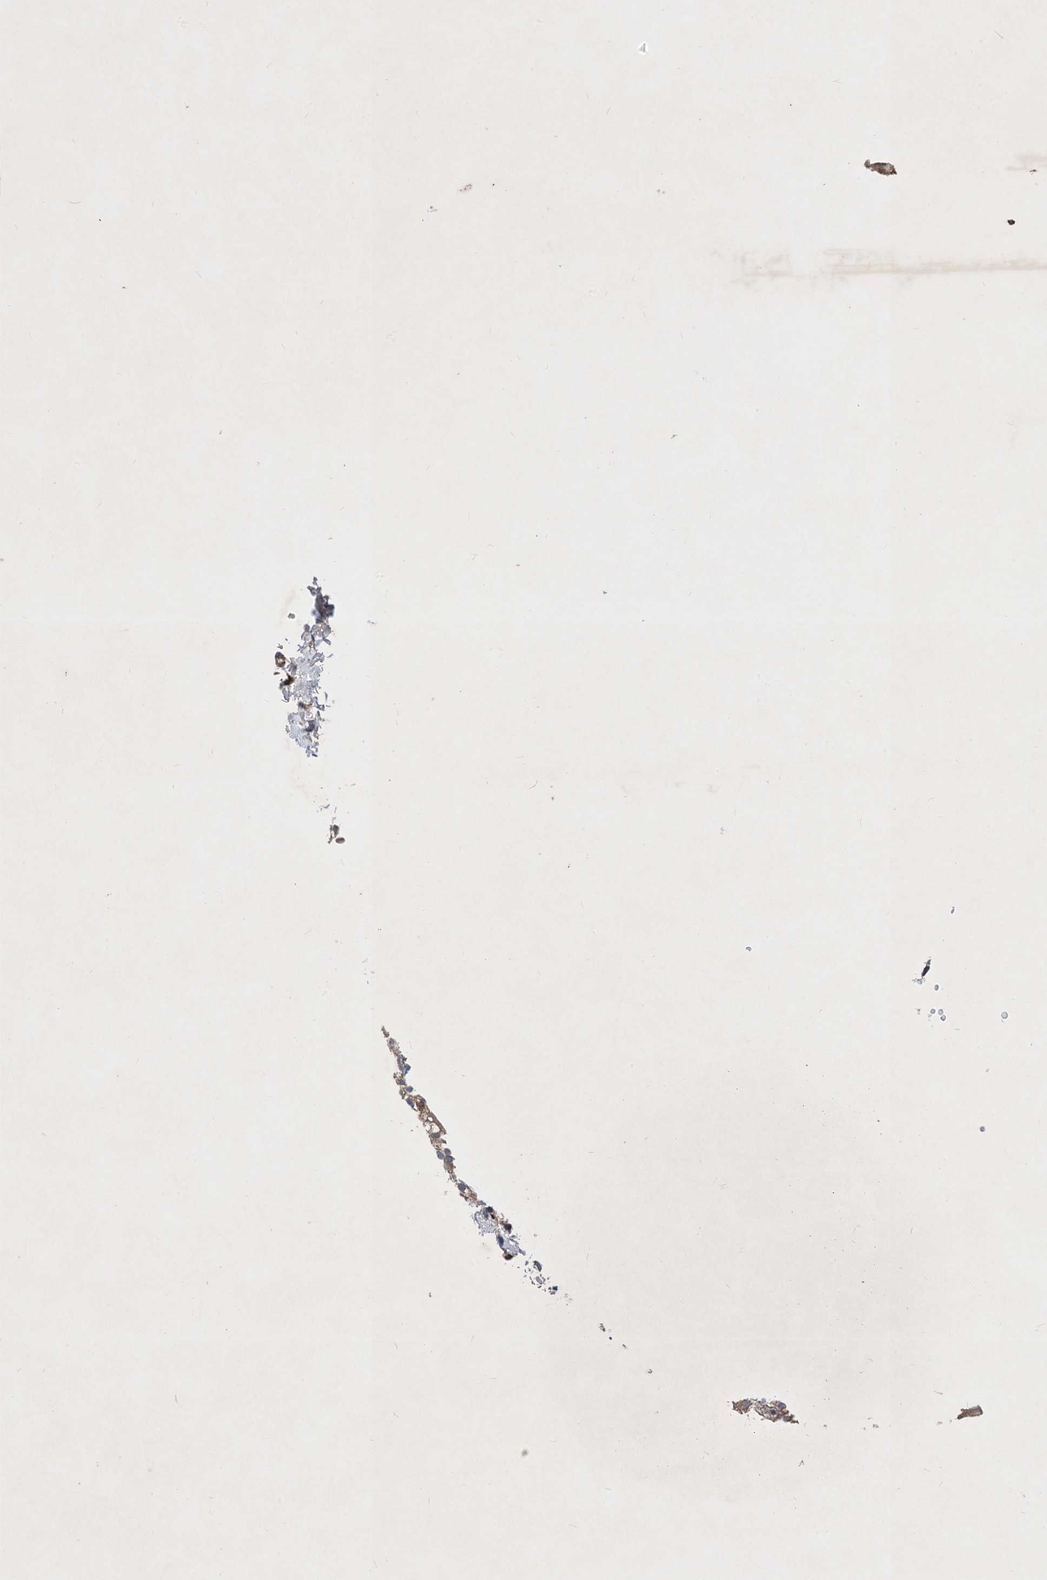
{"staining": {"intensity": "moderate", "quantity": ">75%", "location": "cytoplasmic/membranous"}, "tissue": "urinary bladder", "cell_type": "Urothelial cells", "image_type": "normal", "snomed": [{"axis": "morphology", "description": "Normal tissue, NOS"}, {"axis": "topography", "description": "Urinary bladder"}], "caption": "This is a histology image of immunohistochemistry staining of normal urinary bladder, which shows moderate expression in the cytoplasmic/membranous of urothelial cells.", "gene": "STK19", "patient": {"sex": "male", "age": 55}}